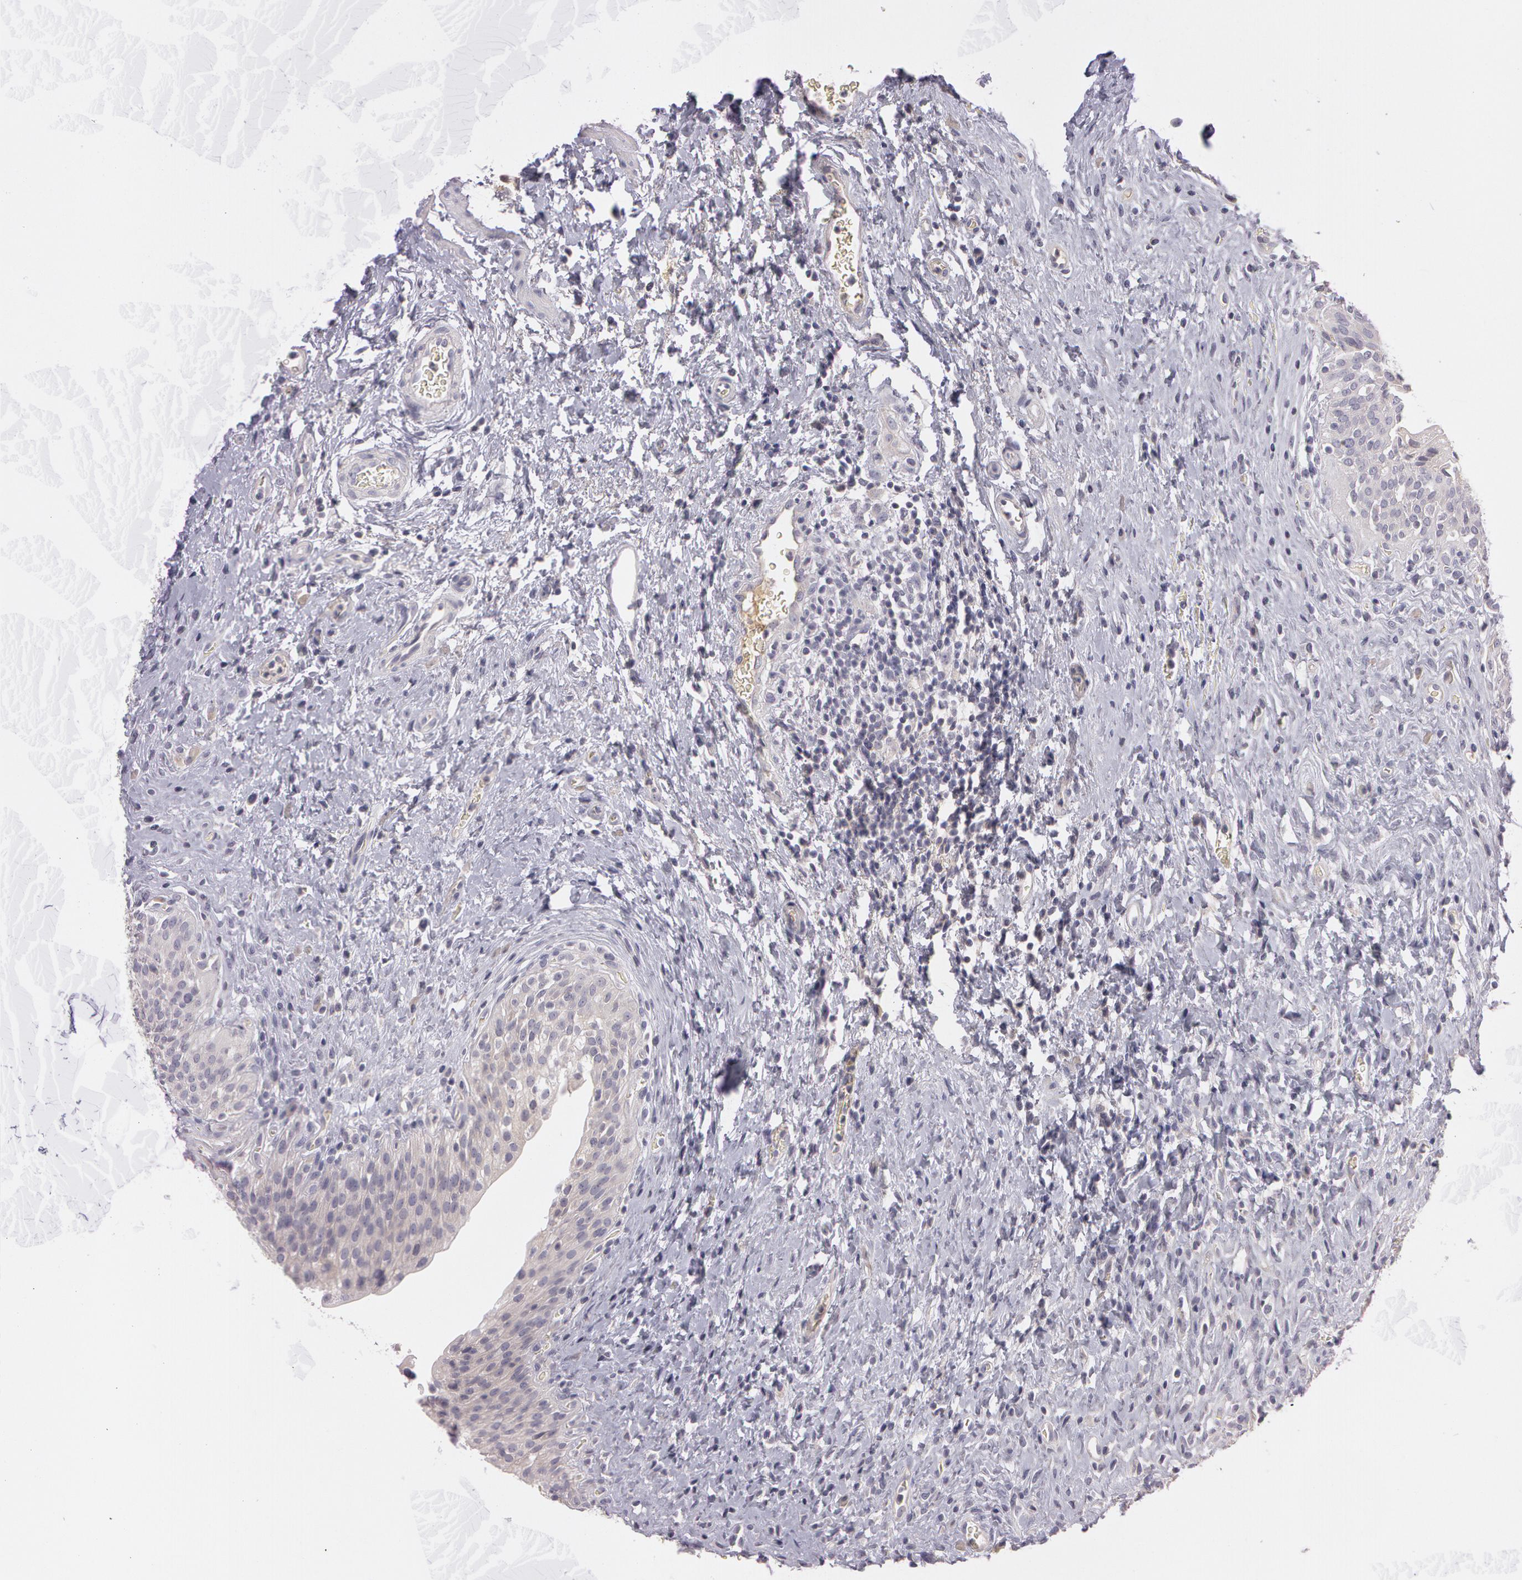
{"staining": {"intensity": "weak", "quantity": "25%-75%", "location": "cytoplasmic/membranous"}, "tissue": "urinary bladder", "cell_type": "Urothelial cells", "image_type": "normal", "snomed": [{"axis": "morphology", "description": "Normal tissue, NOS"}, {"axis": "topography", "description": "Urinary bladder"}], "caption": "Protein expression analysis of unremarkable human urinary bladder reveals weak cytoplasmic/membranous positivity in about 25%-75% of urothelial cells. The staining was performed using DAB to visualize the protein expression in brown, while the nuclei were stained in blue with hematoxylin (Magnification: 20x).", "gene": "MXRA5", "patient": {"sex": "male", "age": 51}}